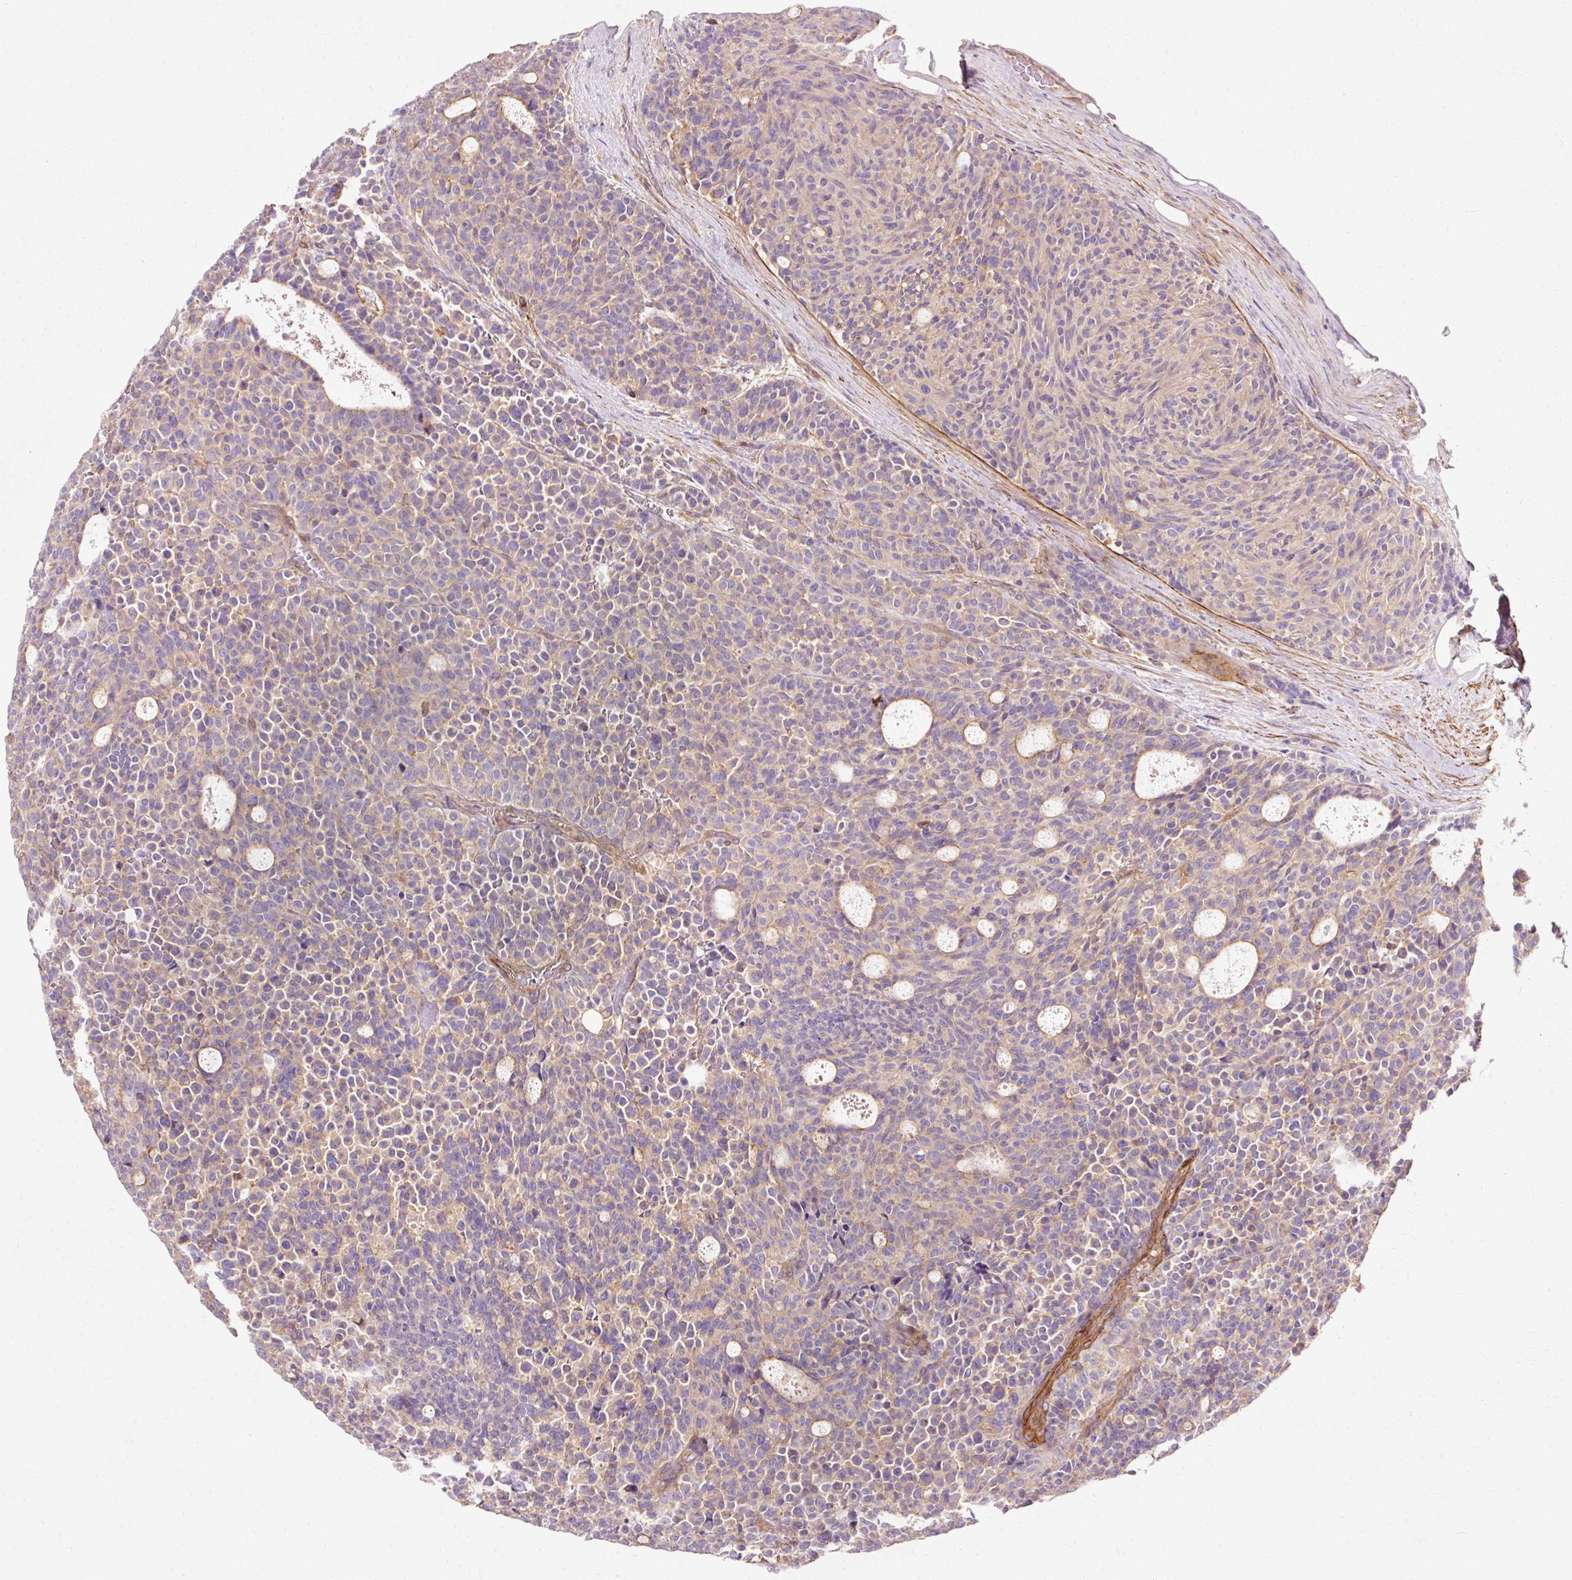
{"staining": {"intensity": "weak", "quantity": "25%-75%", "location": "cytoplasmic/membranous"}, "tissue": "carcinoid", "cell_type": "Tumor cells", "image_type": "cancer", "snomed": [{"axis": "morphology", "description": "Carcinoid, malignant, NOS"}, {"axis": "topography", "description": "Pancreas"}], "caption": "Malignant carcinoid stained for a protein (brown) exhibits weak cytoplasmic/membranous positive staining in about 25%-75% of tumor cells.", "gene": "TBC1D2B", "patient": {"sex": "female", "age": 54}}